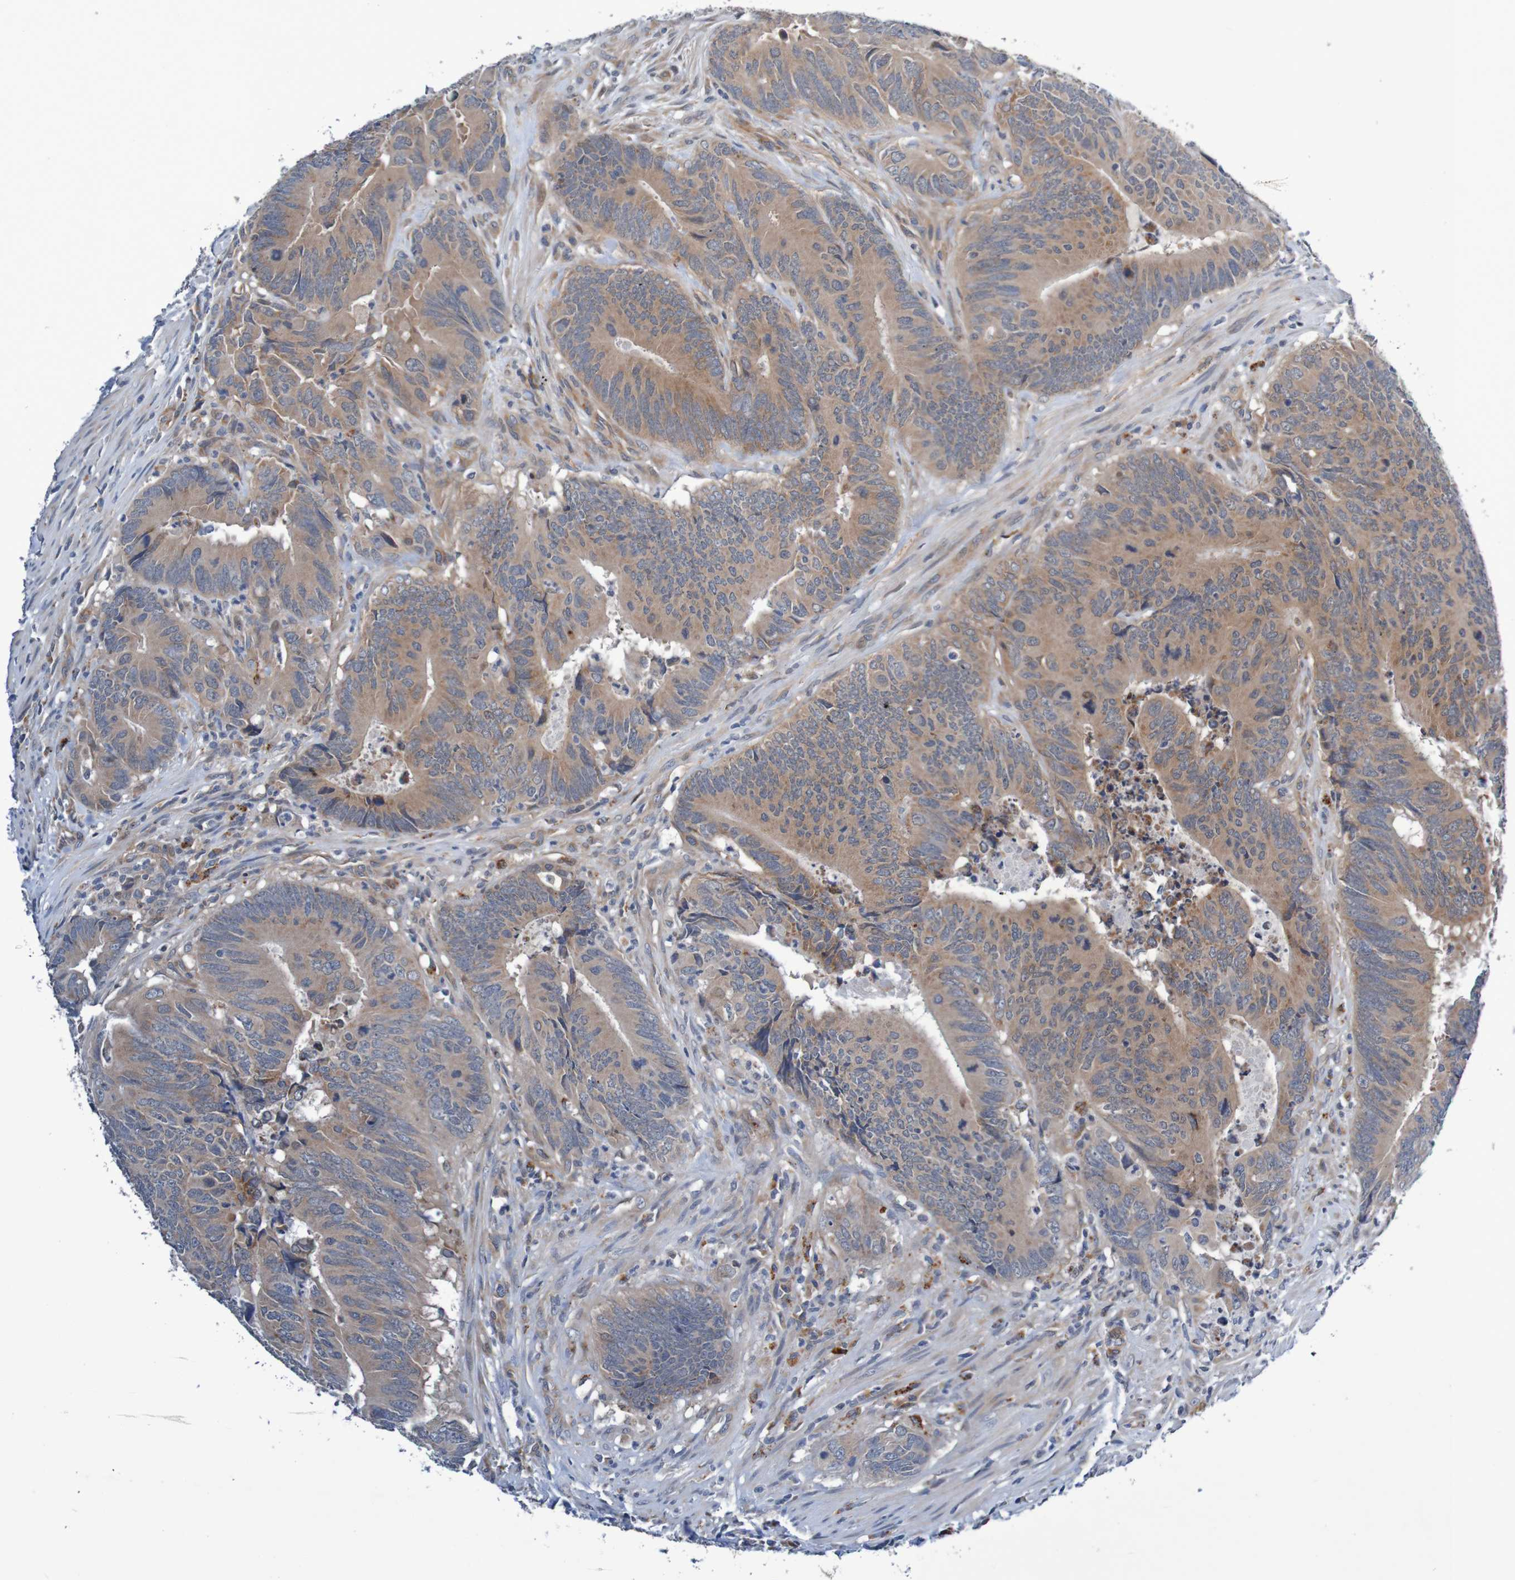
{"staining": {"intensity": "moderate", "quantity": ">75%", "location": "cytoplasmic/membranous"}, "tissue": "colorectal cancer", "cell_type": "Tumor cells", "image_type": "cancer", "snomed": [{"axis": "morphology", "description": "Normal tissue, NOS"}, {"axis": "morphology", "description": "Adenocarcinoma, NOS"}, {"axis": "topography", "description": "Colon"}], "caption": "Human colorectal adenocarcinoma stained for a protein (brown) shows moderate cytoplasmic/membranous positive positivity in approximately >75% of tumor cells.", "gene": "CPED1", "patient": {"sex": "male", "age": 56}}